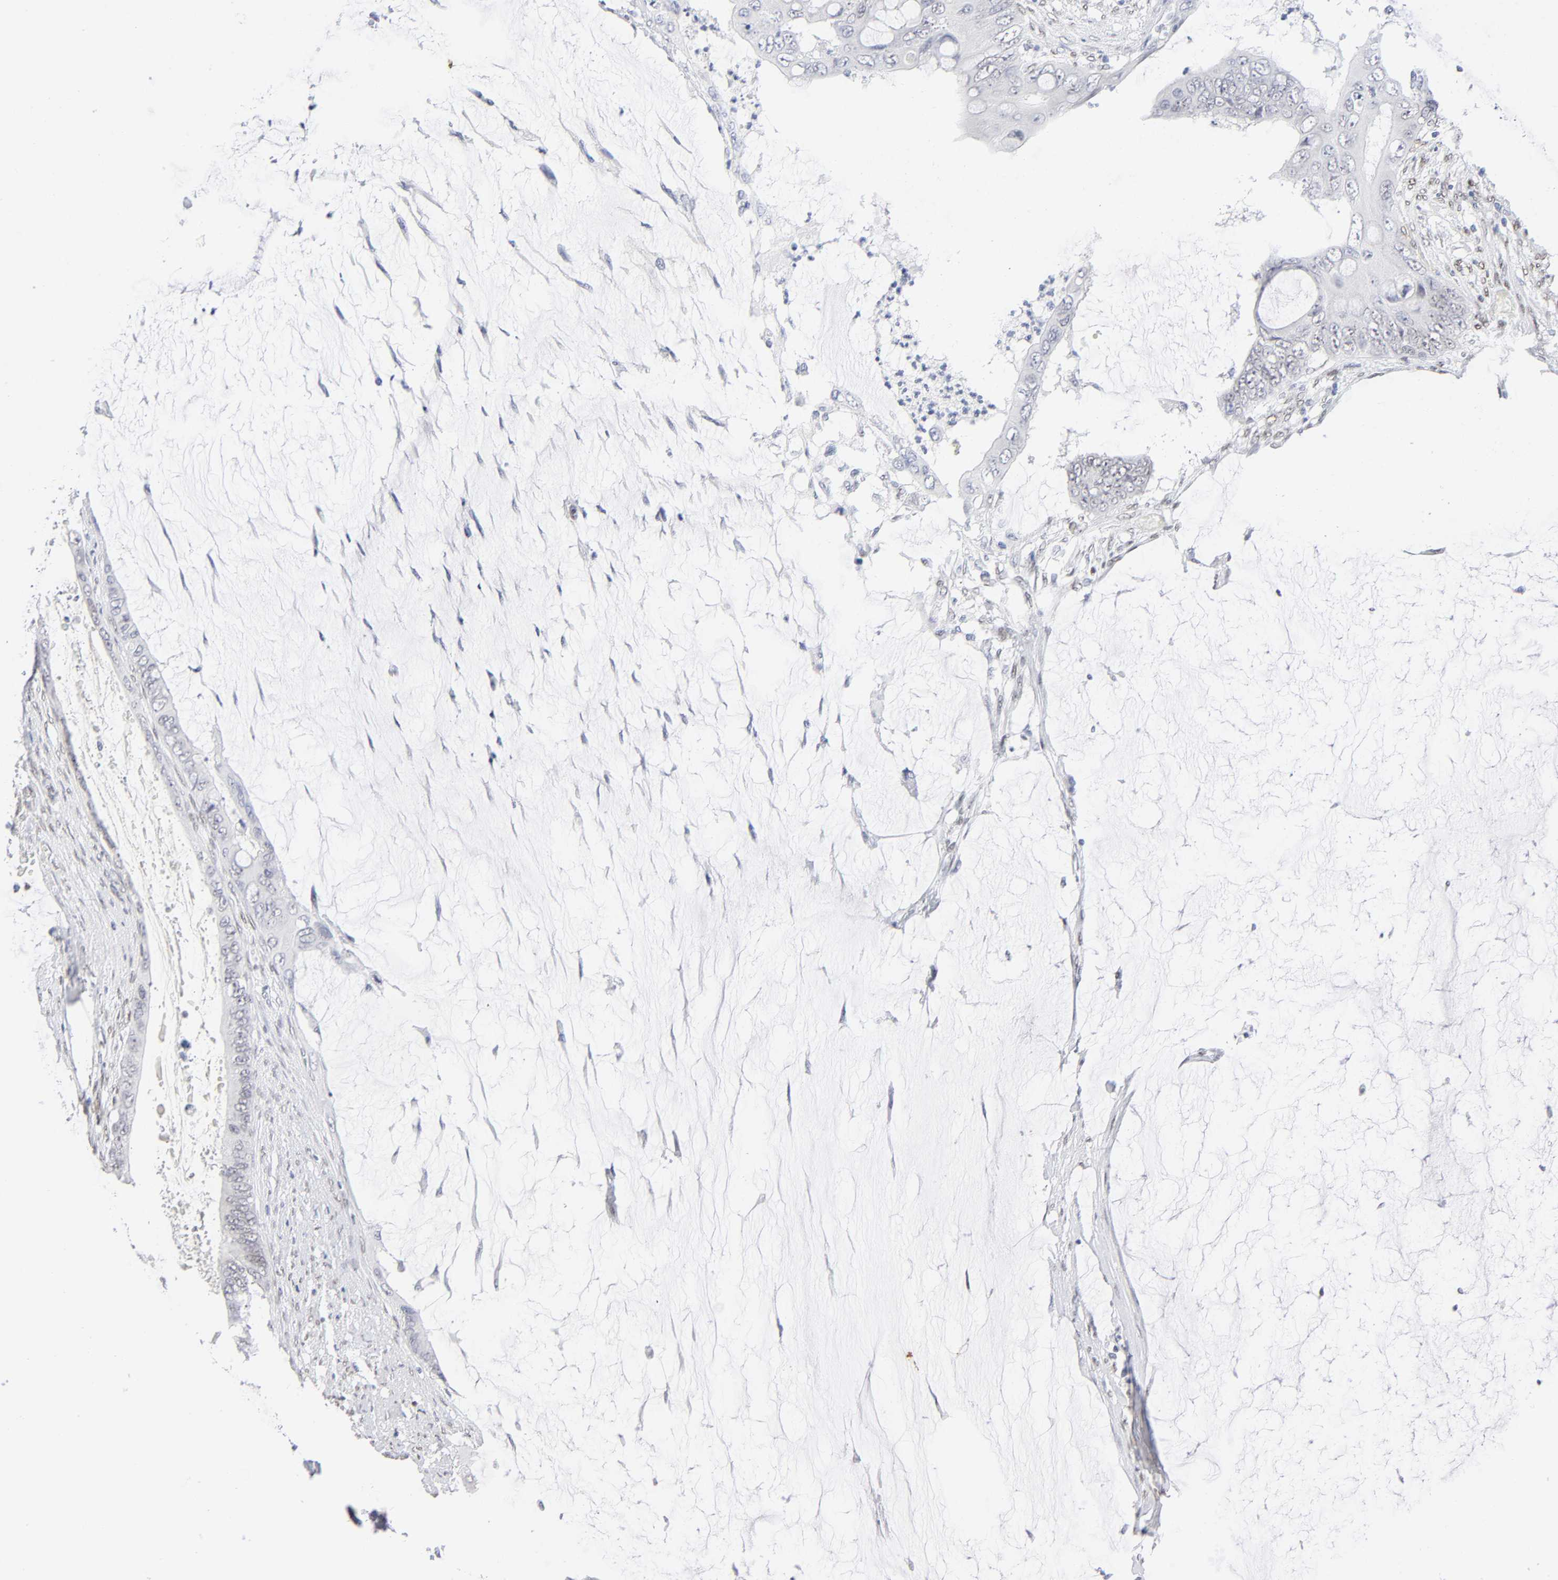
{"staining": {"intensity": "negative", "quantity": "none", "location": "none"}, "tissue": "colorectal cancer", "cell_type": "Tumor cells", "image_type": "cancer", "snomed": [{"axis": "morphology", "description": "Normal tissue, NOS"}, {"axis": "morphology", "description": "Adenocarcinoma, NOS"}, {"axis": "topography", "description": "Rectum"}, {"axis": "topography", "description": "Peripheral nerve tissue"}], "caption": "The histopathology image shows no significant positivity in tumor cells of colorectal cancer (adenocarcinoma).", "gene": "NFIC", "patient": {"sex": "female", "age": 77}}